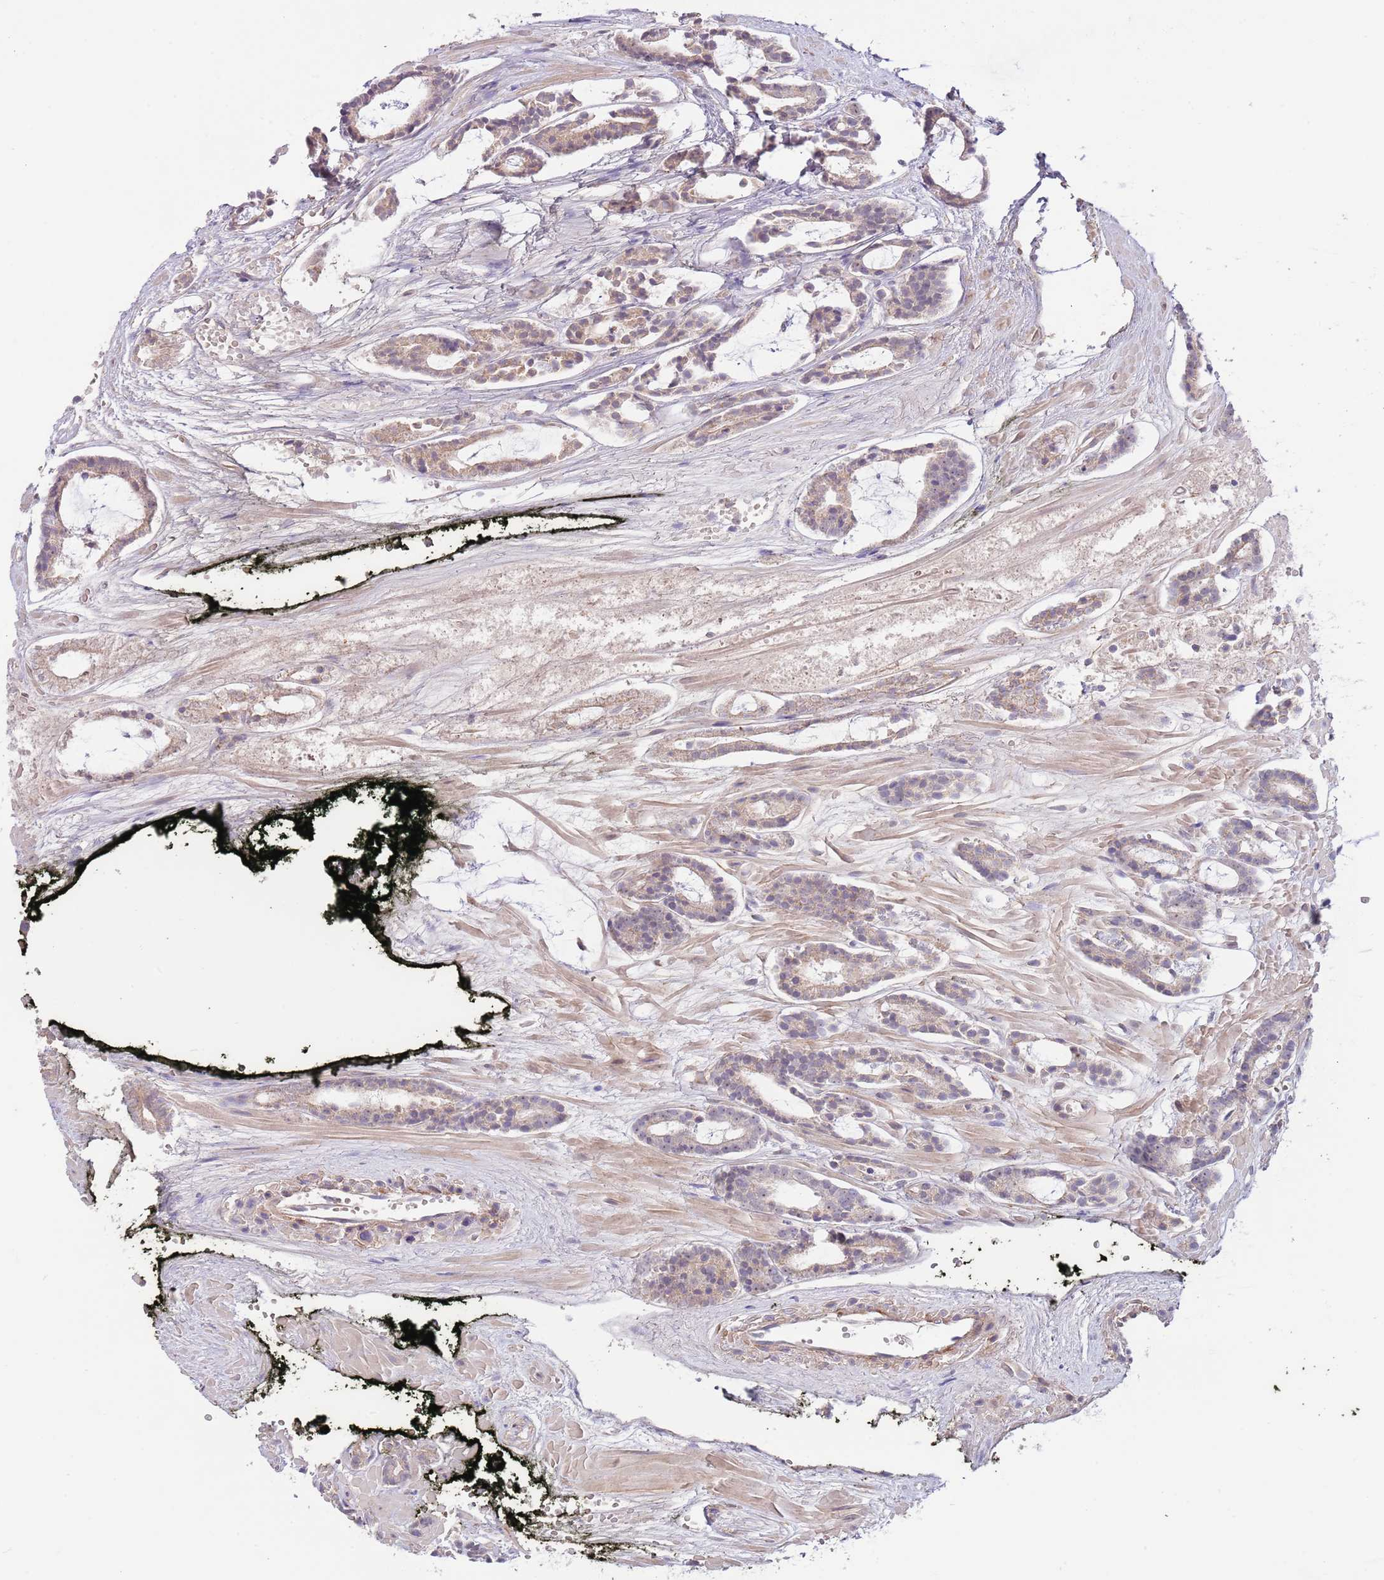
{"staining": {"intensity": "weak", "quantity": "25%-75%", "location": "cytoplasmic/membranous"}, "tissue": "prostate cancer", "cell_type": "Tumor cells", "image_type": "cancer", "snomed": [{"axis": "morphology", "description": "Adenocarcinoma, High grade"}, {"axis": "topography", "description": "Prostate"}], "caption": "Immunohistochemical staining of human prostate cancer (adenocarcinoma (high-grade)) reveals weak cytoplasmic/membranous protein staining in about 25%-75% of tumor cells.", "gene": "AP1S2", "patient": {"sex": "male", "age": 71}}